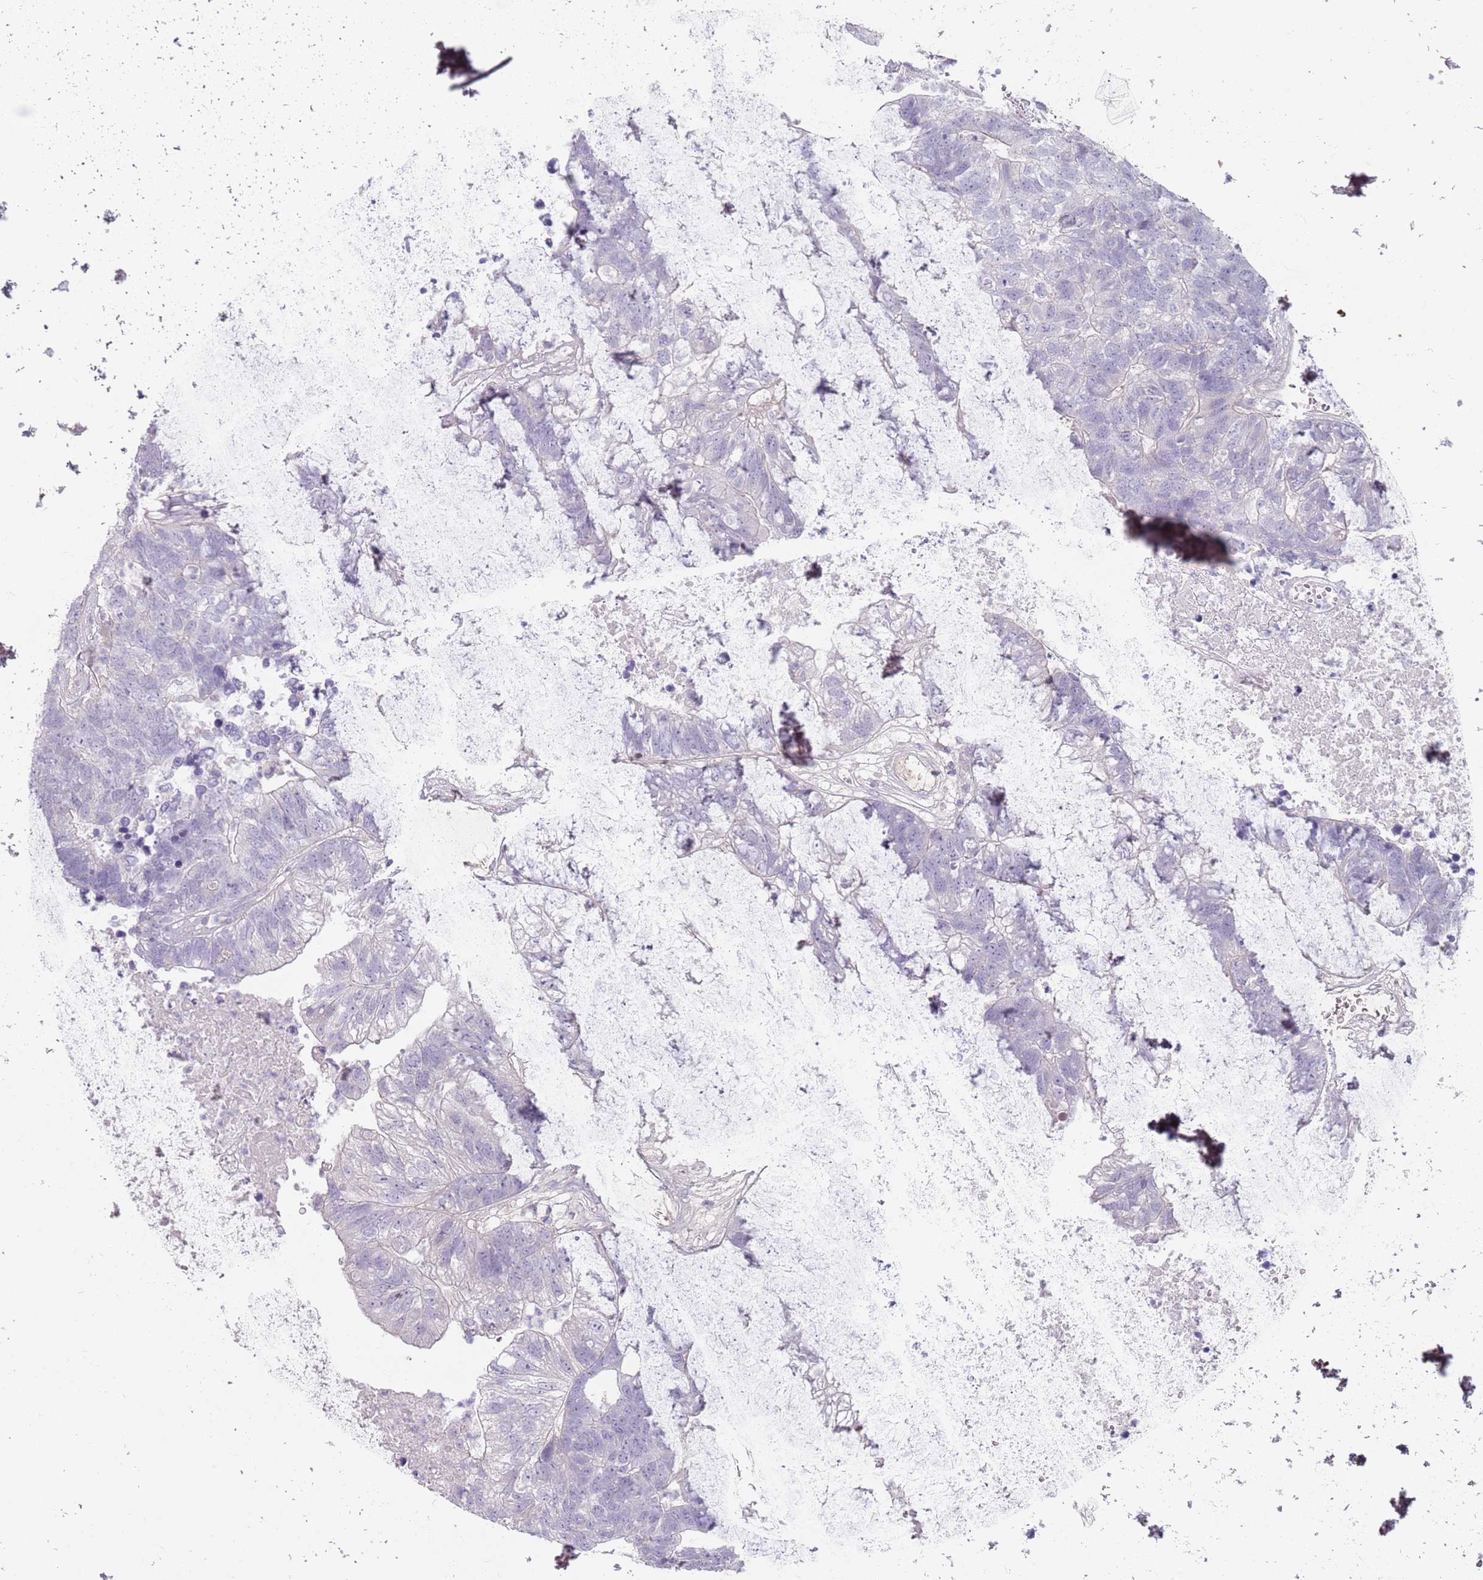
{"staining": {"intensity": "negative", "quantity": "none", "location": "none"}, "tissue": "colorectal cancer", "cell_type": "Tumor cells", "image_type": "cancer", "snomed": [{"axis": "morphology", "description": "Adenocarcinoma, NOS"}, {"axis": "topography", "description": "Colon"}], "caption": "This is an immunohistochemistry micrograph of human colorectal cancer. There is no staining in tumor cells.", "gene": "DDX4", "patient": {"sex": "female", "age": 48}}